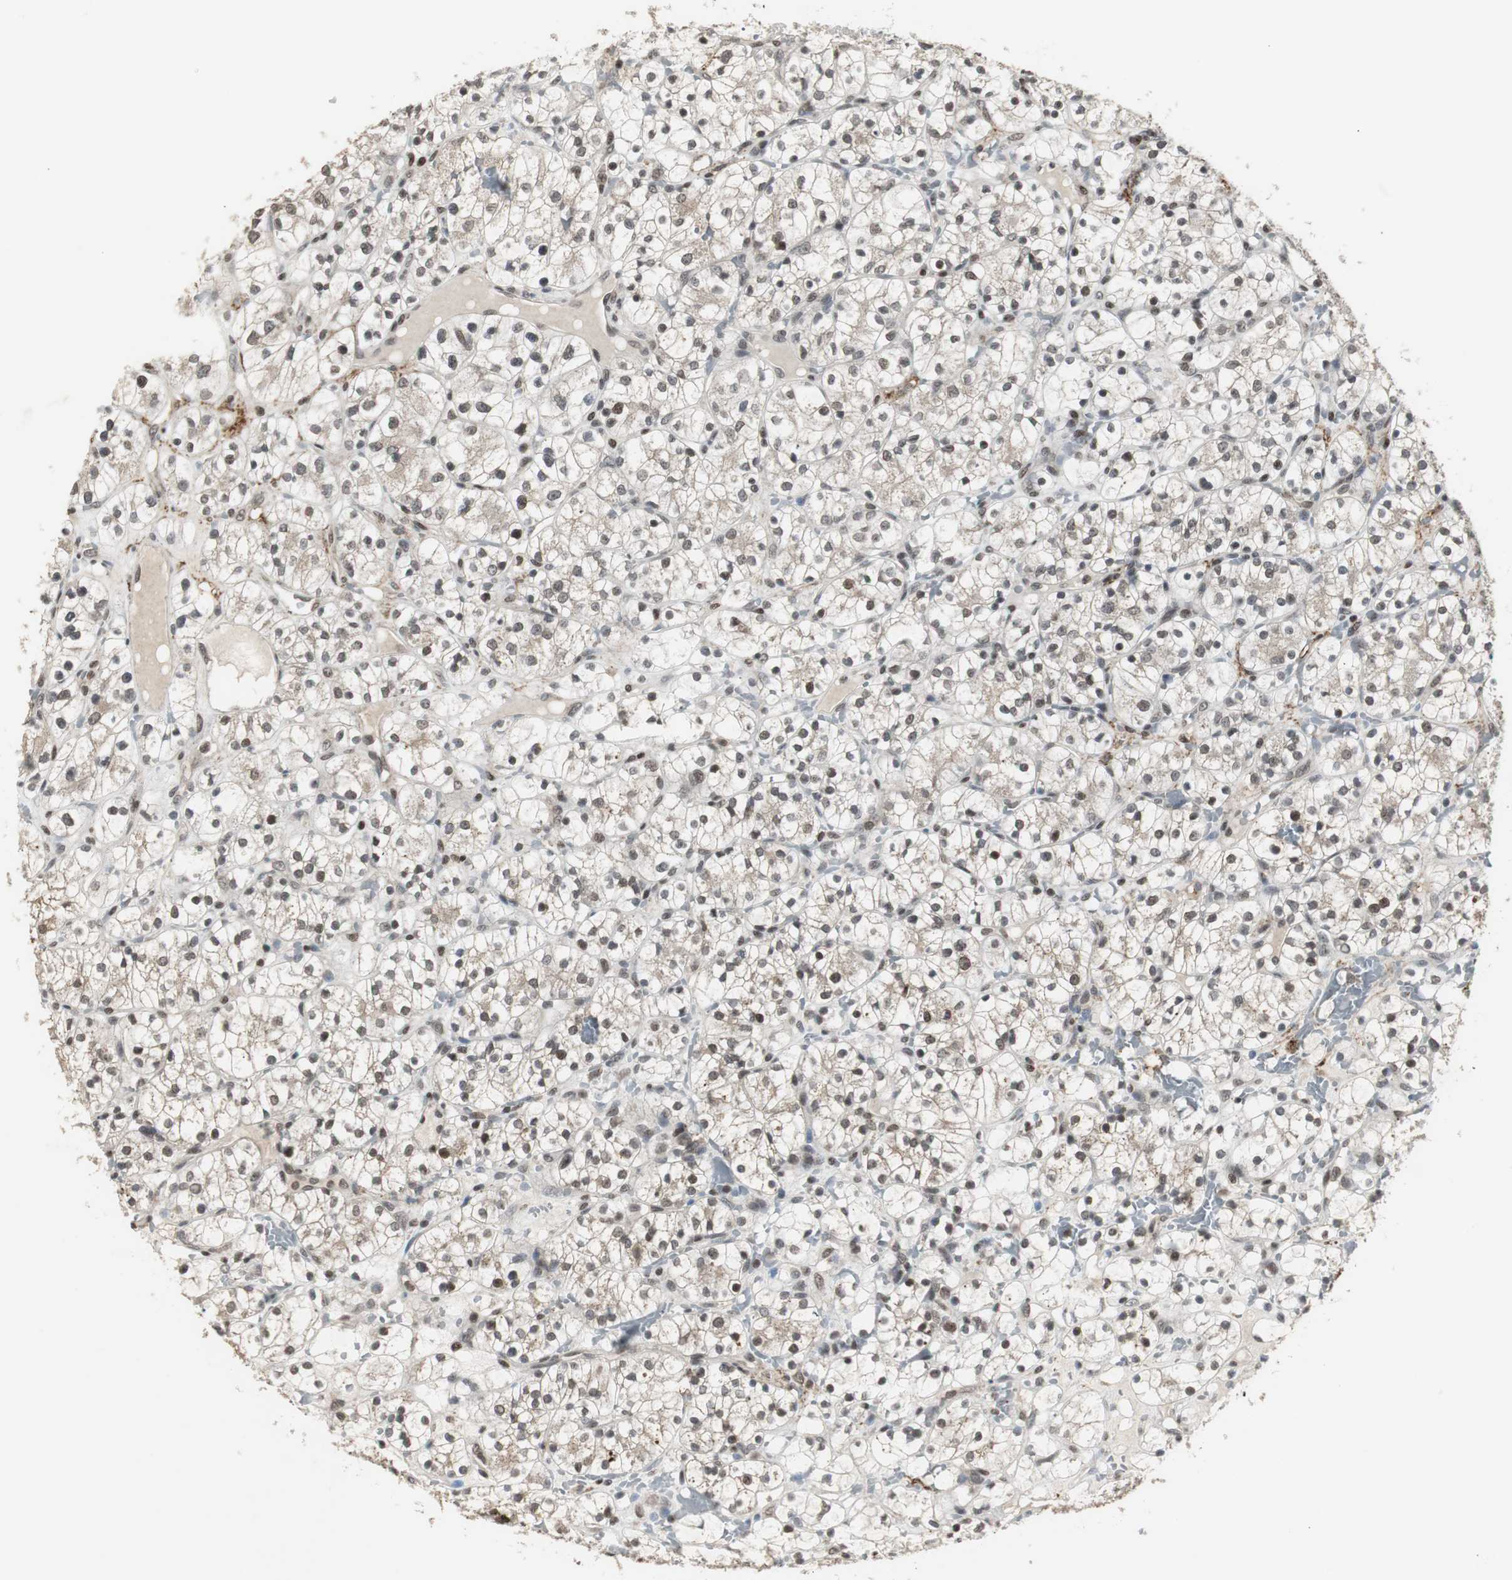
{"staining": {"intensity": "weak", "quantity": ">75%", "location": "cytoplasmic/membranous,nuclear"}, "tissue": "renal cancer", "cell_type": "Tumor cells", "image_type": "cancer", "snomed": [{"axis": "morphology", "description": "Adenocarcinoma, NOS"}, {"axis": "topography", "description": "Kidney"}], "caption": "Renal adenocarcinoma stained for a protein (brown) displays weak cytoplasmic/membranous and nuclear positive expression in approximately >75% of tumor cells.", "gene": "MPG", "patient": {"sex": "female", "age": 60}}